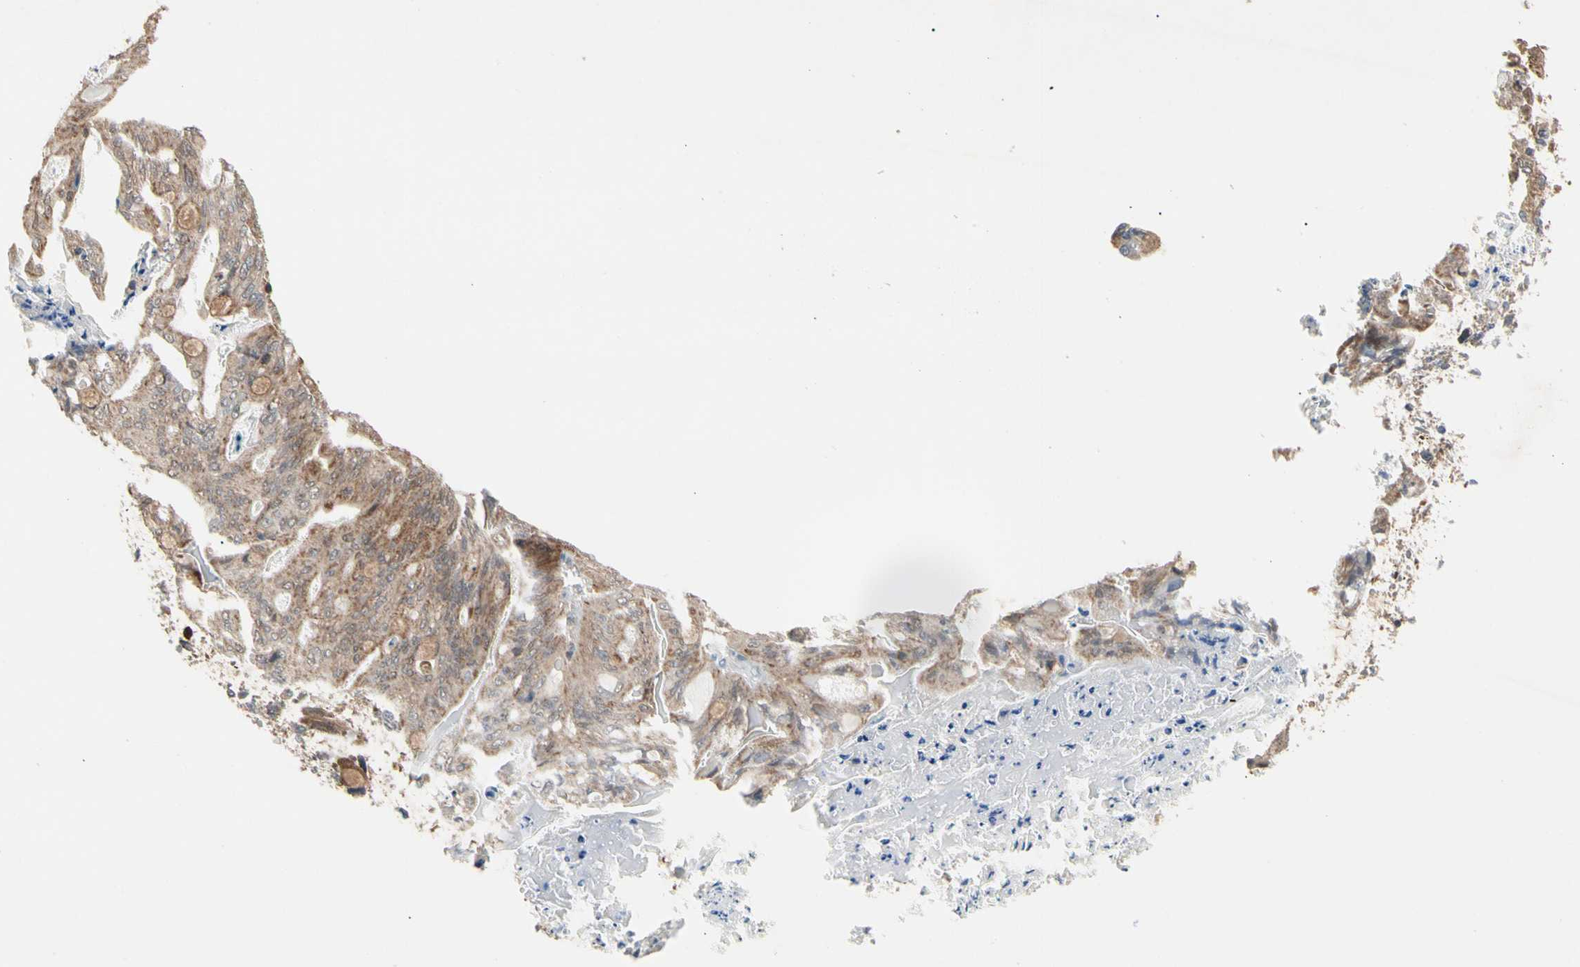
{"staining": {"intensity": "moderate", "quantity": ">75%", "location": "cytoplasmic/membranous"}, "tissue": "ovarian cancer", "cell_type": "Tumor cells", "image_type": "cancer", "snomed": [{"axis": "morphology", "description": "Cystadenocarcinoma, mucinous, NOS"}, {"axis": "topography", "description": "Ovary"}], "caption": "IHC staining of ovarian mucinous cystadenocarcinoma, which exhibits medium levels of moderate cytoplasmic/membranous positivity in about >75% of tumor cells indicating moderate cytoplasmic/membranous protein positivity. The staining was performed using DAB (brown) for protein detection and nuclei were counterstained in hematoxylin (blue).", "gene": "MTHFS", "patient": {"sex": "female", "age": 37}}